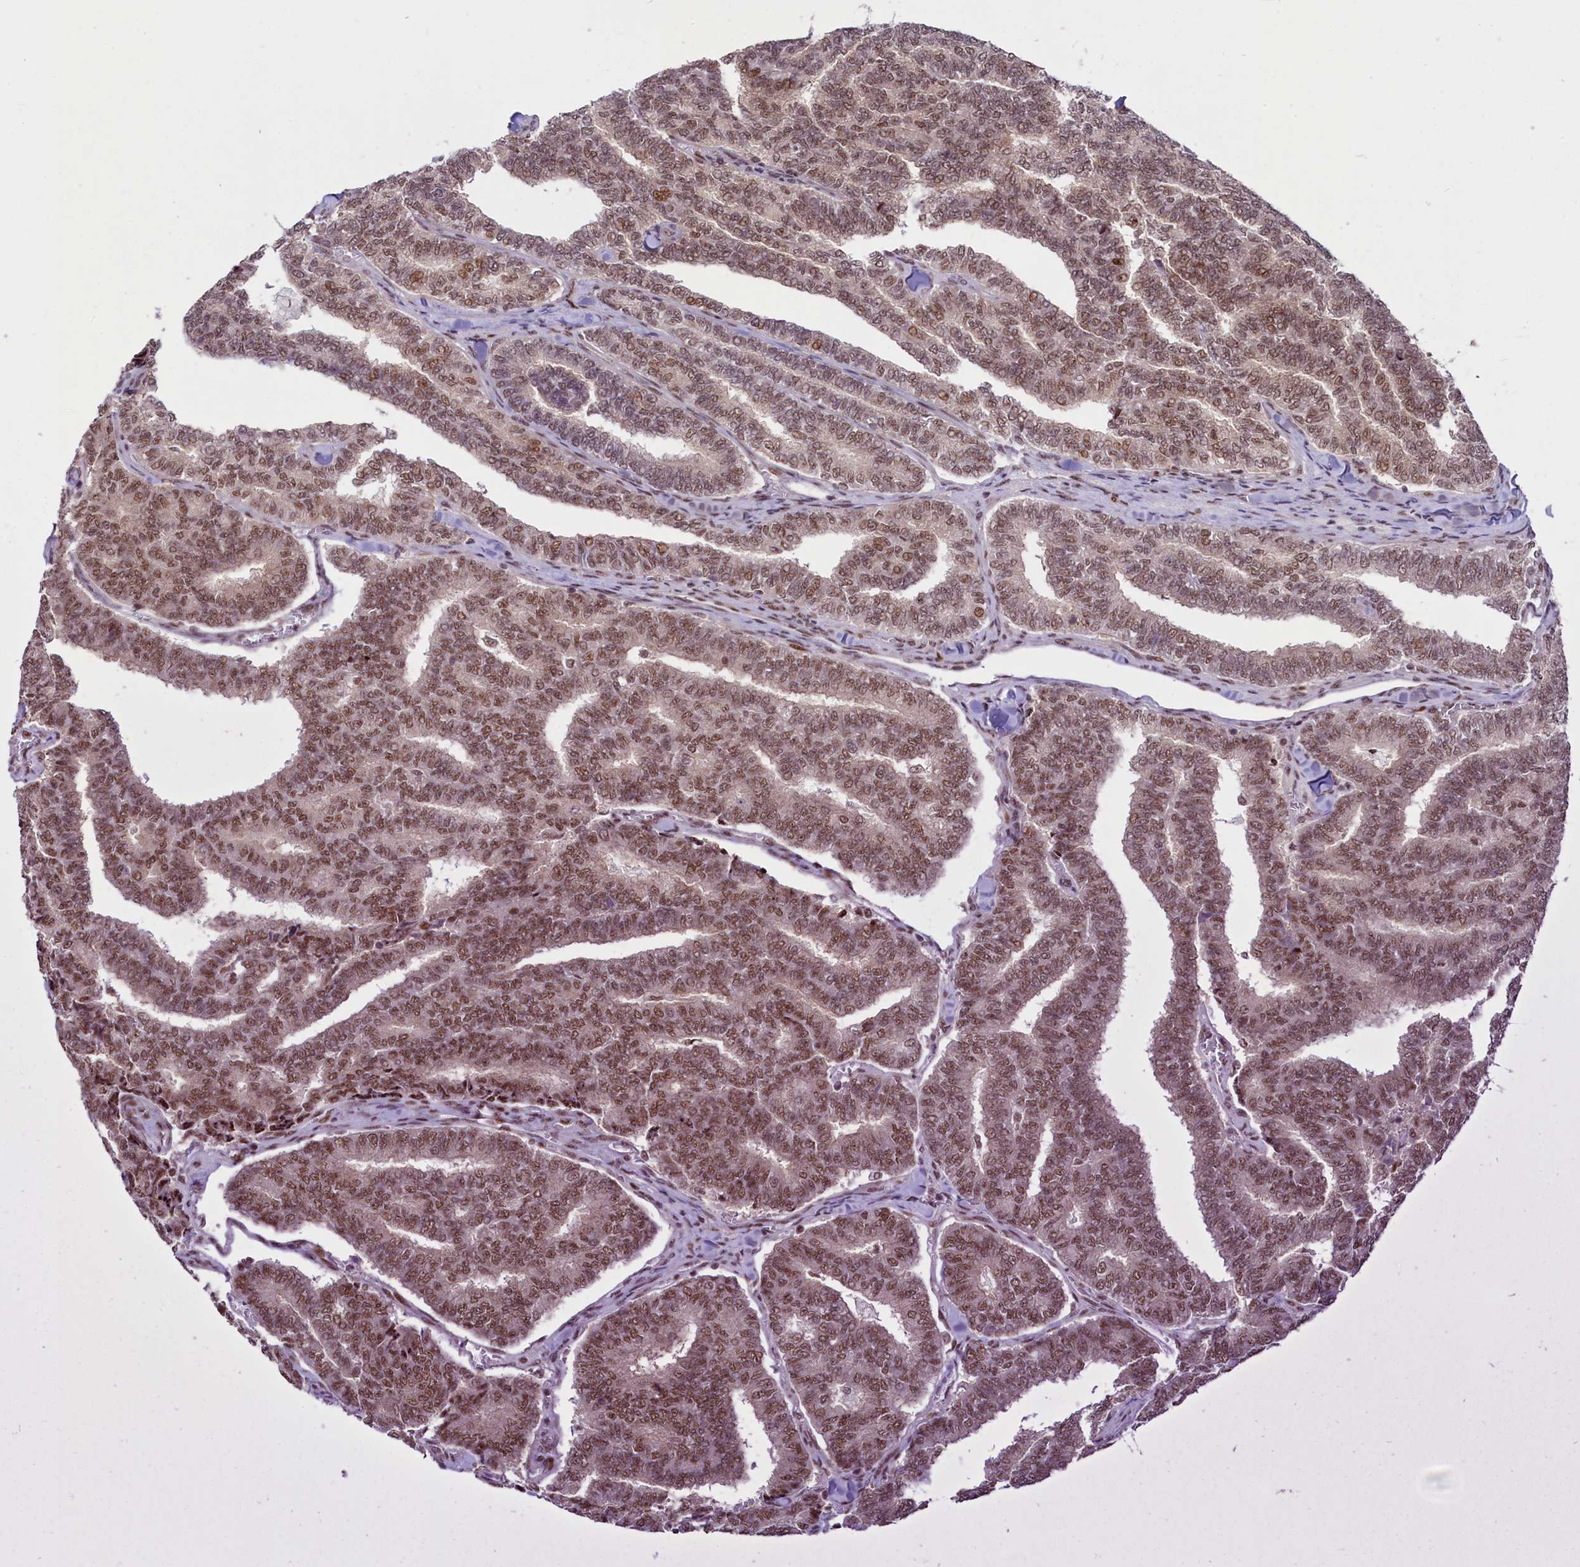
{"staining": {"intensity": "moderate", "quantity": ">75%", "location": "nuclear"}, "tissue": "thyroid cancer", "cell_type": "Tumor cells", "image_type": "cancer", "snomed": [{"axis": "morphology", "description": "Papillary adenocarcinoma, NOS"}, {"axis": "topography", "description": "Thyroid gland"}], "caption": "Protein analysis of thyroid papillary adenocarcinoma tissue shows moderate nuclear positivity in about >75% of tumor cells.", "gene": "ANKS3", "patient": {"sex": "female", "age": 35}}